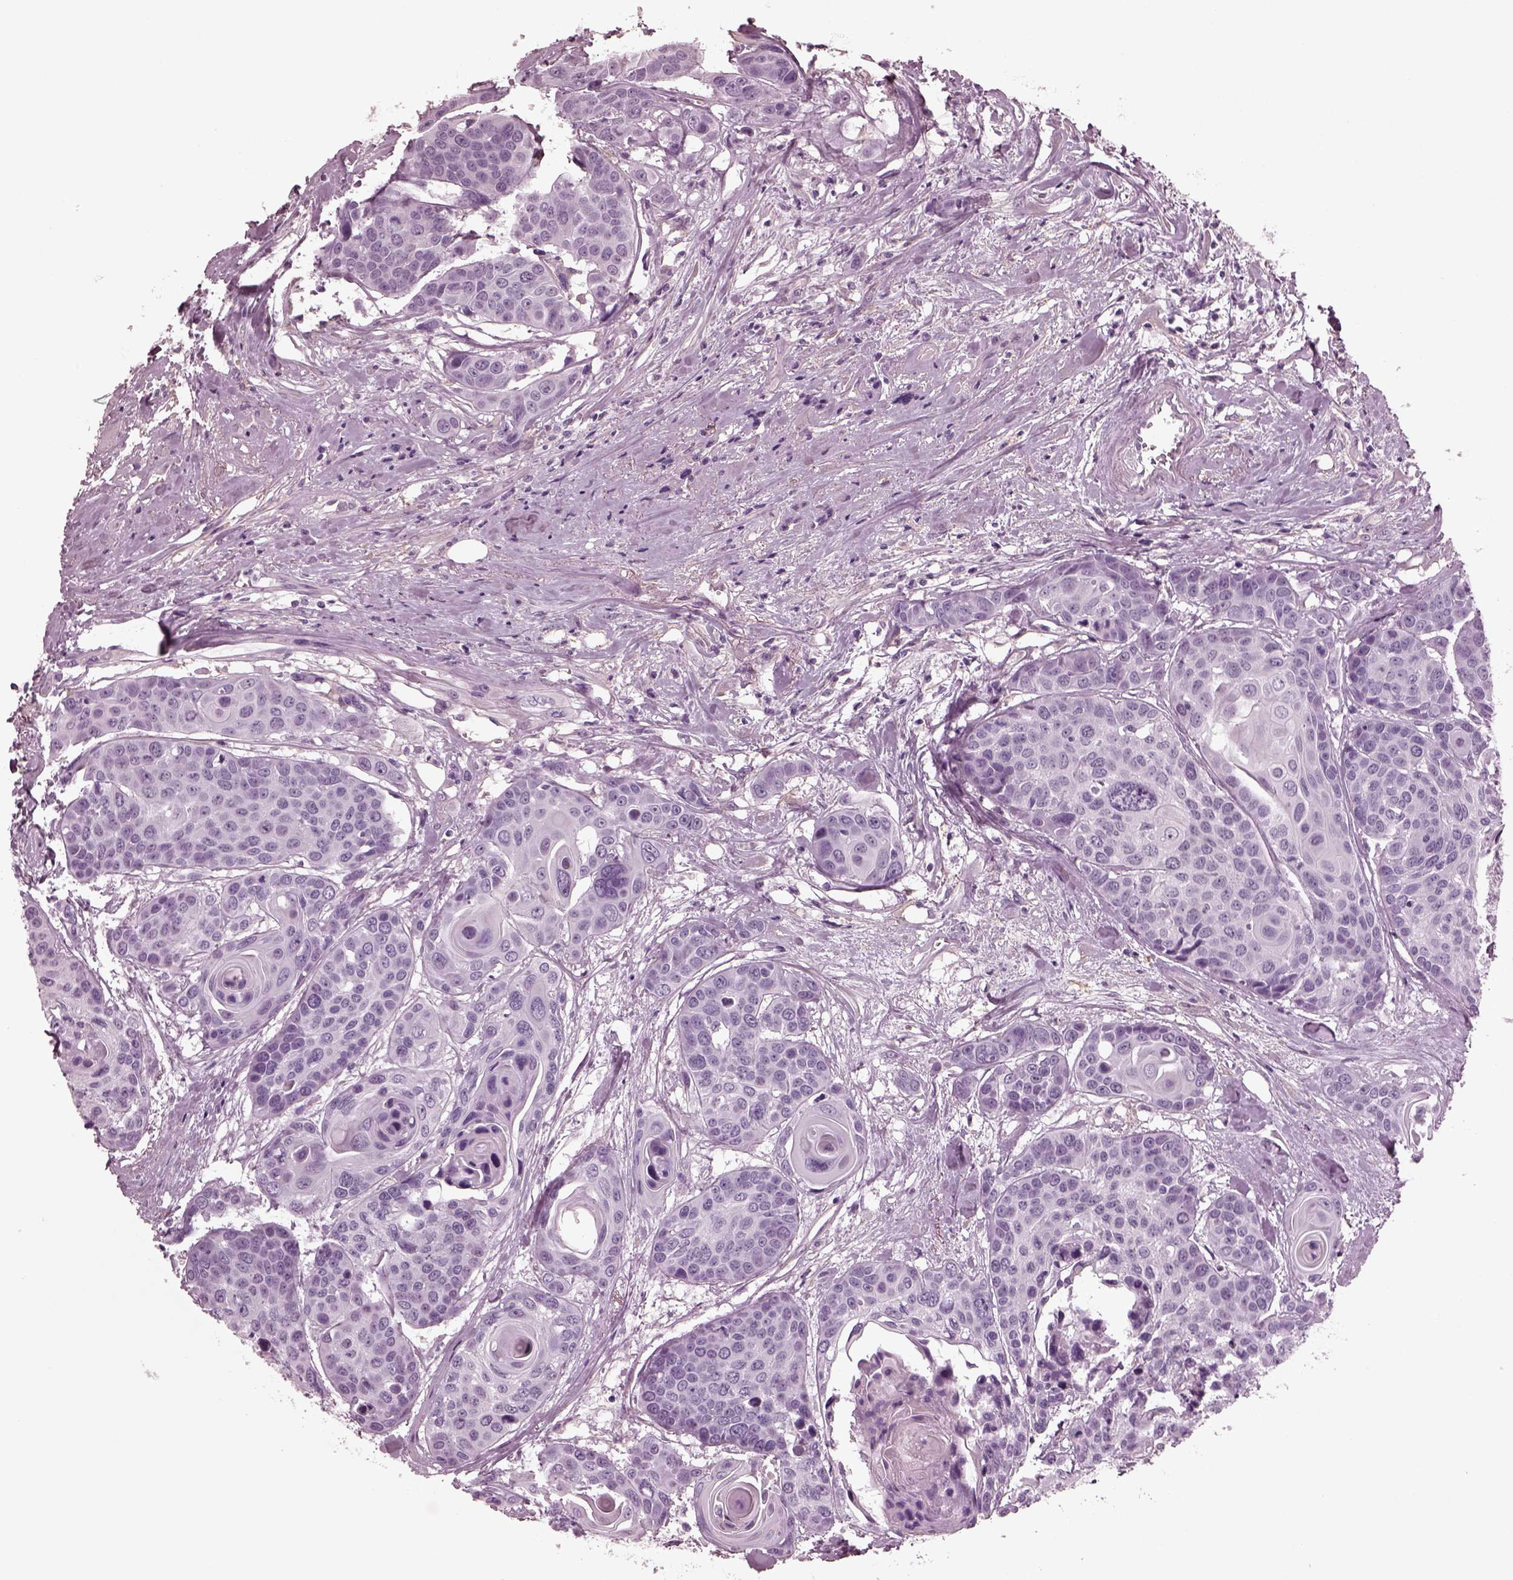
{"staining": {"intensity": "negative", "quantity": "none", "location": "none"}, "tissue": "head and neck cancer", "cell_type": "Tumor cells", "image_type": "cancer", "snomed": [{"axis": "morphology", "description": "Squamous cell carcinoma, NOS"}, {"axis": "topography", "description": "Oral tissue"}, {"axis": "topography", "description": "Head-Neck"}], "caption": "This is a photomicrograph of immunohistochemistry (IHC) staining of head and neck squamous cell carcinoma, which shows no staining in tumor cells.", "gene": "CGA", "patient": {"sex": "male", "age": 56}}